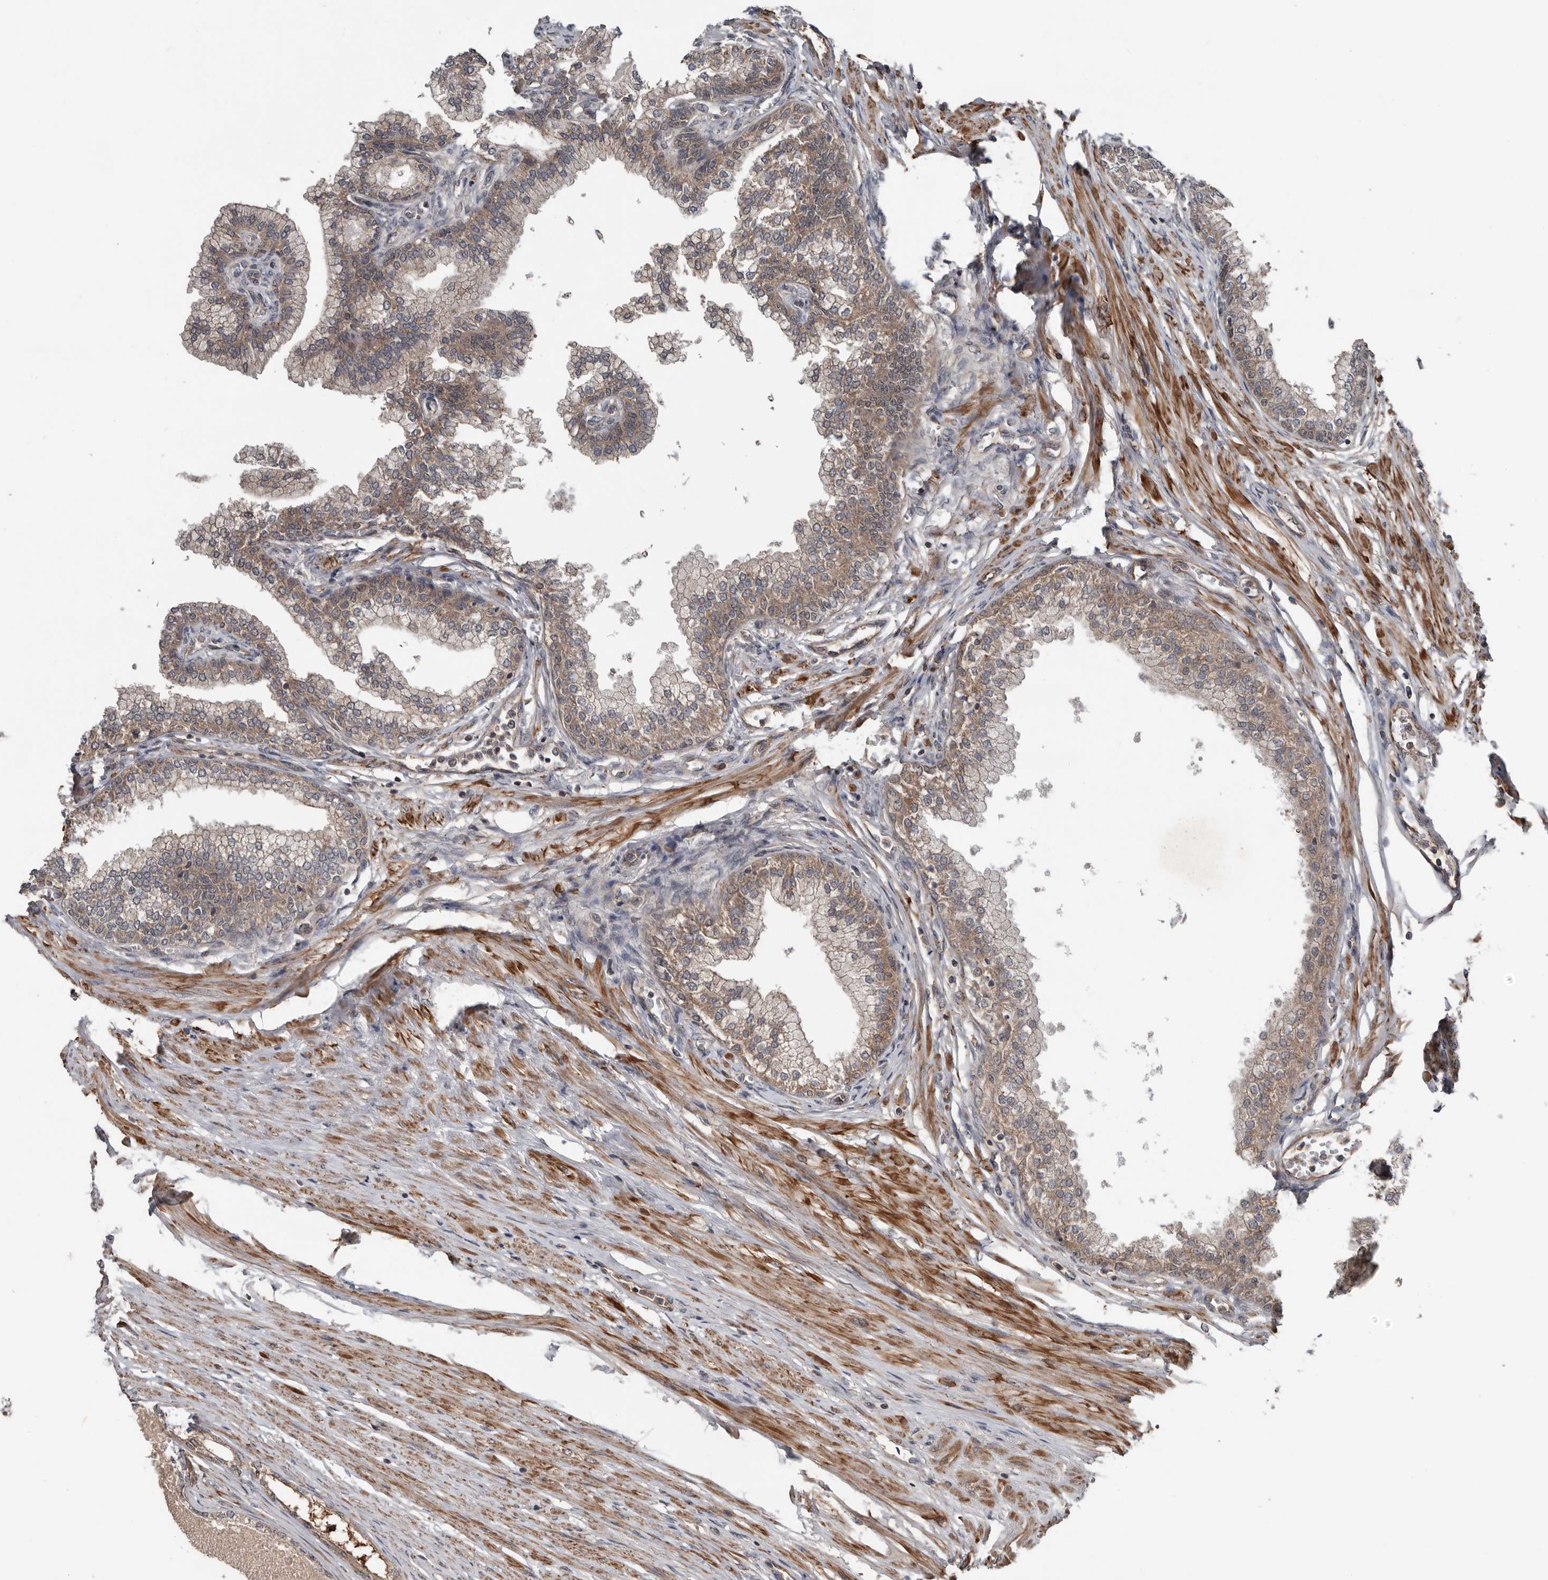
{"staining": {"intensity": "moderate", "quantity": "25%-75%", "location": "cytoplasmic/membranous"}, "tissue": "prostate", "cell_type": "Glandular cells", "image_type": "normal", "snomed": [{"axis": "morphology", "description": "Normal tissue, NOS"}, {"axis": "morphology", "description": "Urothelial carcinoma, Low grade"}, {"axis": "topography", "description": "Urinary bladder"}, {"axis": "topography", "description": "Prostate"}], "caption": "Immunohistochemical staining of benign prostate demonstrates moderate cytoplasmic/membranous protein staining in about 25%-75% of glandular cells. Nuclei are stained in blue.", "gene": "DNAJB4", "patient": {"sex": "male", "age": 60}}